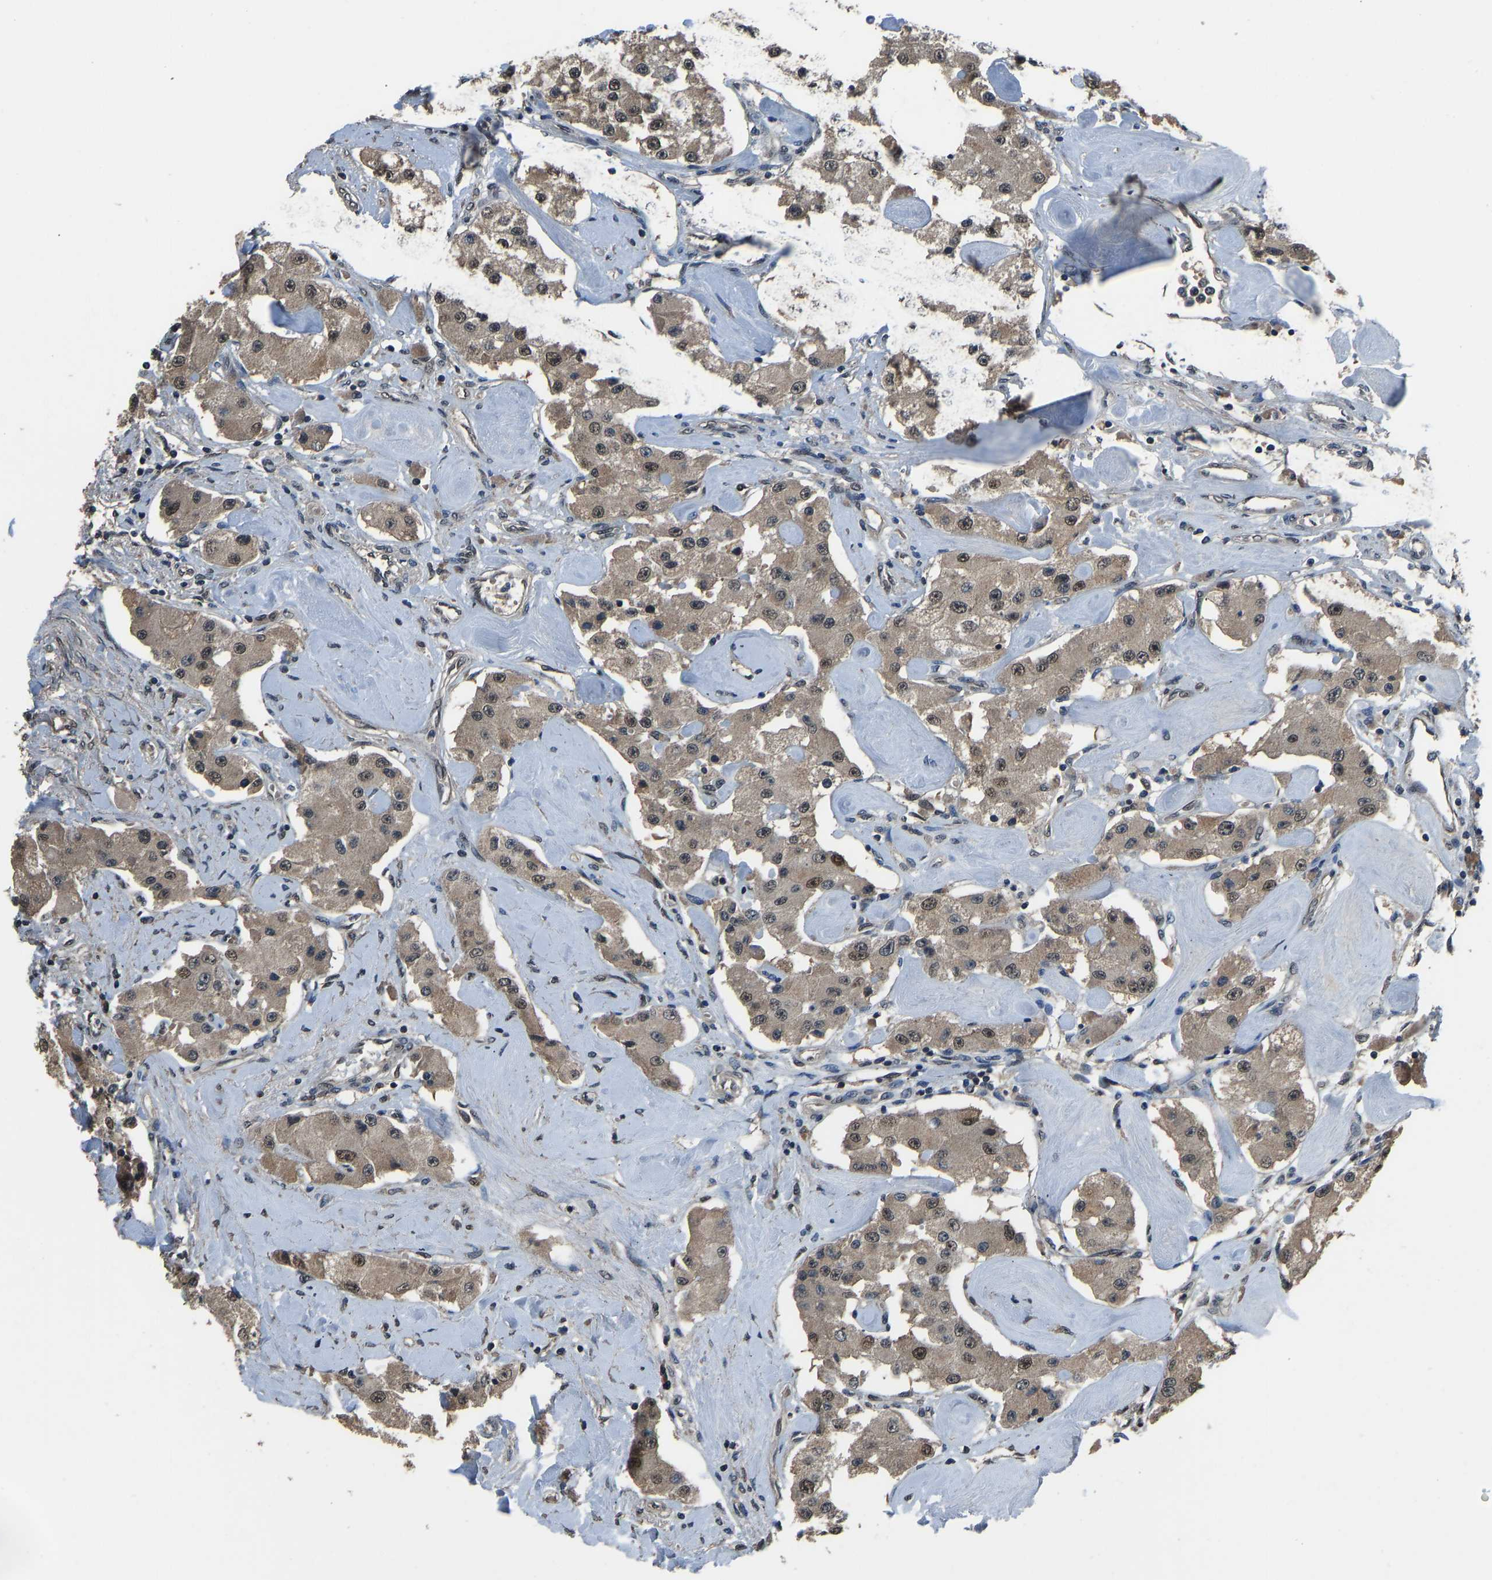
{"staining": {"intensity": "moderate", "quantity": ">75%", "location": "cytoplasmic/membranous,nuclear"}, "tissue": "carcinoid", "cell_type": "Tumor cells", "image_type": "cancer", "snomed": [{"axis": "morphology", "description": "Carcinoid, malignant, NOS"}, {"axis": "topography", "description": "Pancreas"}], "caption": "A micrograph showing moderate cytoplasmic/membranous and nuclear positivity in approximately >75% of tumor cells in carcinoid, as visualized by brown immunohistochemical staining.", "gene": "TOX4", "patient": {"sex": "male", "age": 41}}